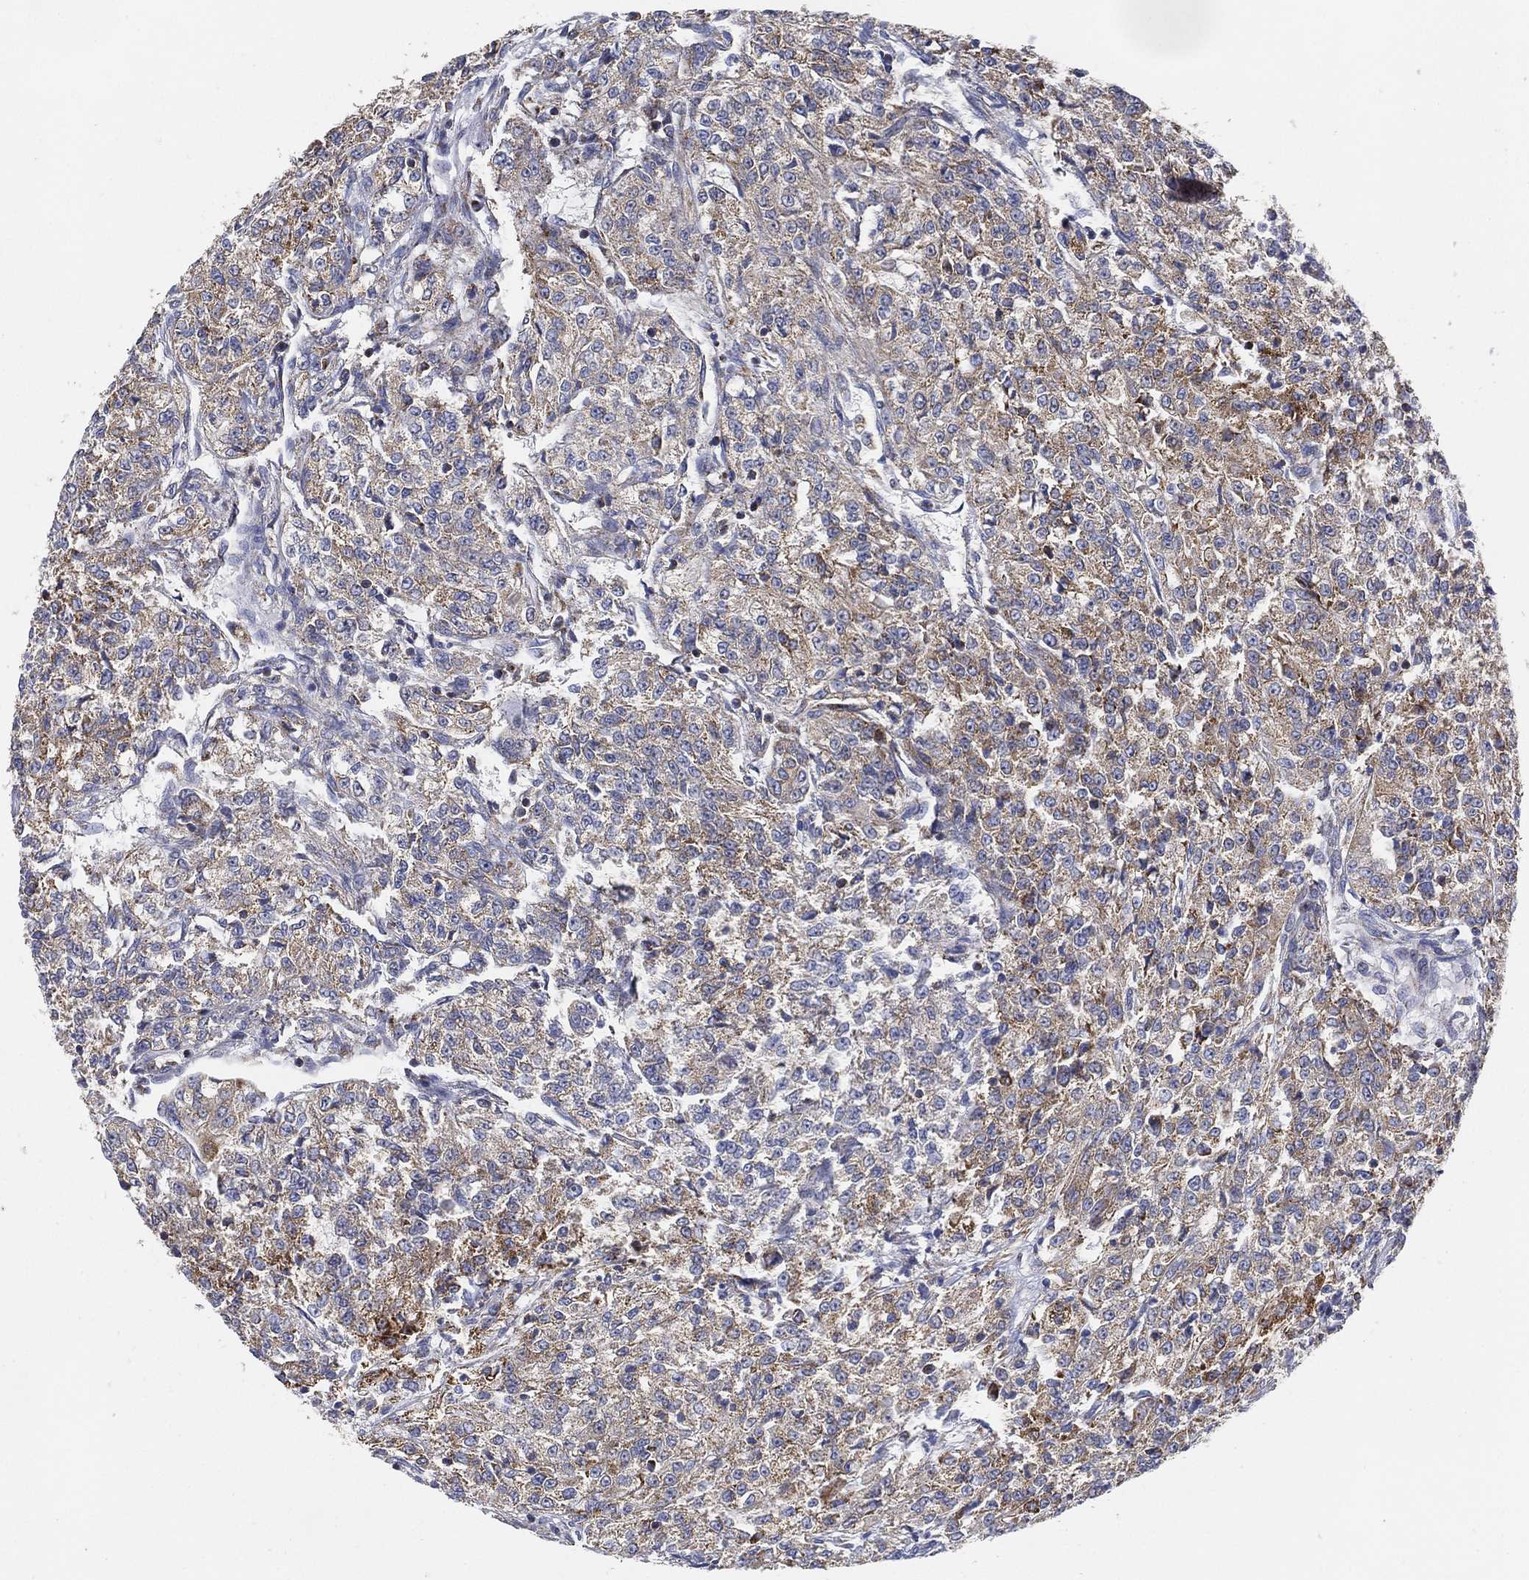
{"staining": {"intensity": "weak", "quantity": "25%-75%", "location": "cytoplasmic/membranous"}, "tissue": "renal cancer", "cell_type": "Tumor cells", "image_type": "cancer", "snomed": [{"axis": "morphology", "description": "Adenocarcinoma, NOS"}, {"axis": "topography", "description": "Kidney"}], "caption": "Weak cytoplasmic/membranous protein expression is present in about 25%-75% of tumor cells in renal cancer (adenocarcinoma). Immunohistochemistry stains the protein in brown and the nuclei are stained blue.", "gene": "GCAT", "patient": {"sex": "female", "age": 63}}